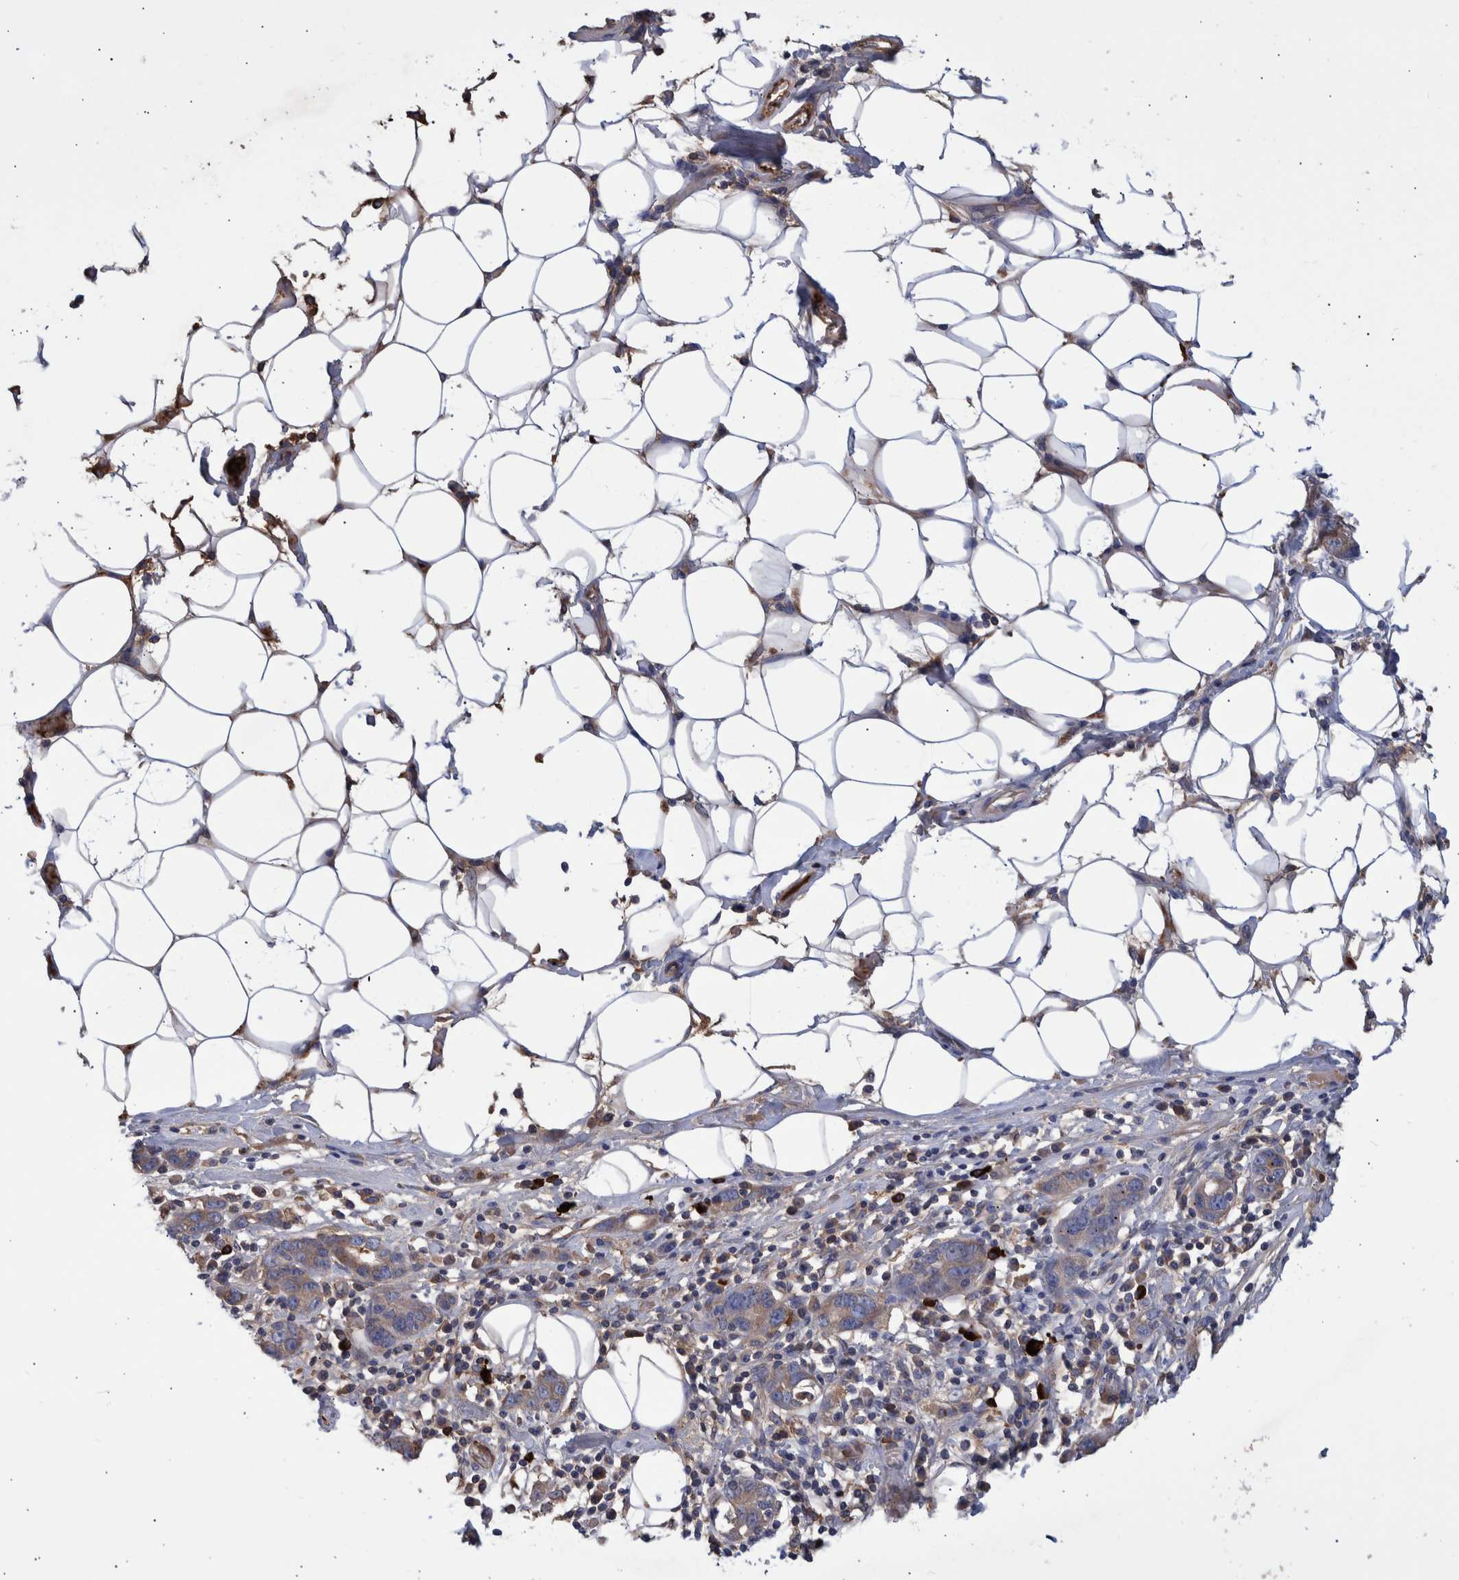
{"staining": {"intensity": "weak", "quantity": ">75%", "location": "cytoplasmic/membranous"}, "tissue": "stomach cancer", "cell_type": "Tumor cells", "image_type": "cancer", "snomed": [{"axis": "morphology", "description": "Adenocarcinoma, NOS"}, {"axis": "topography", "description": "Stomach, lower"}], "caption": "Immunohistochemistry staining of stomach cancer (adenocarcinoma), which exhibits low levels of weak cytoplasmic/membranous expression in approximately >75% of tumor cells indicating weak cytoplasmic/membranous protein expression. The staining was performed using DAB (3,3'-diaminobenzidine) (brown) for protein detection and nuclei were counterstained in hematoxylin (blue).", "gene": "DLL4", "patient": {"sex": "female", "age": 93}}